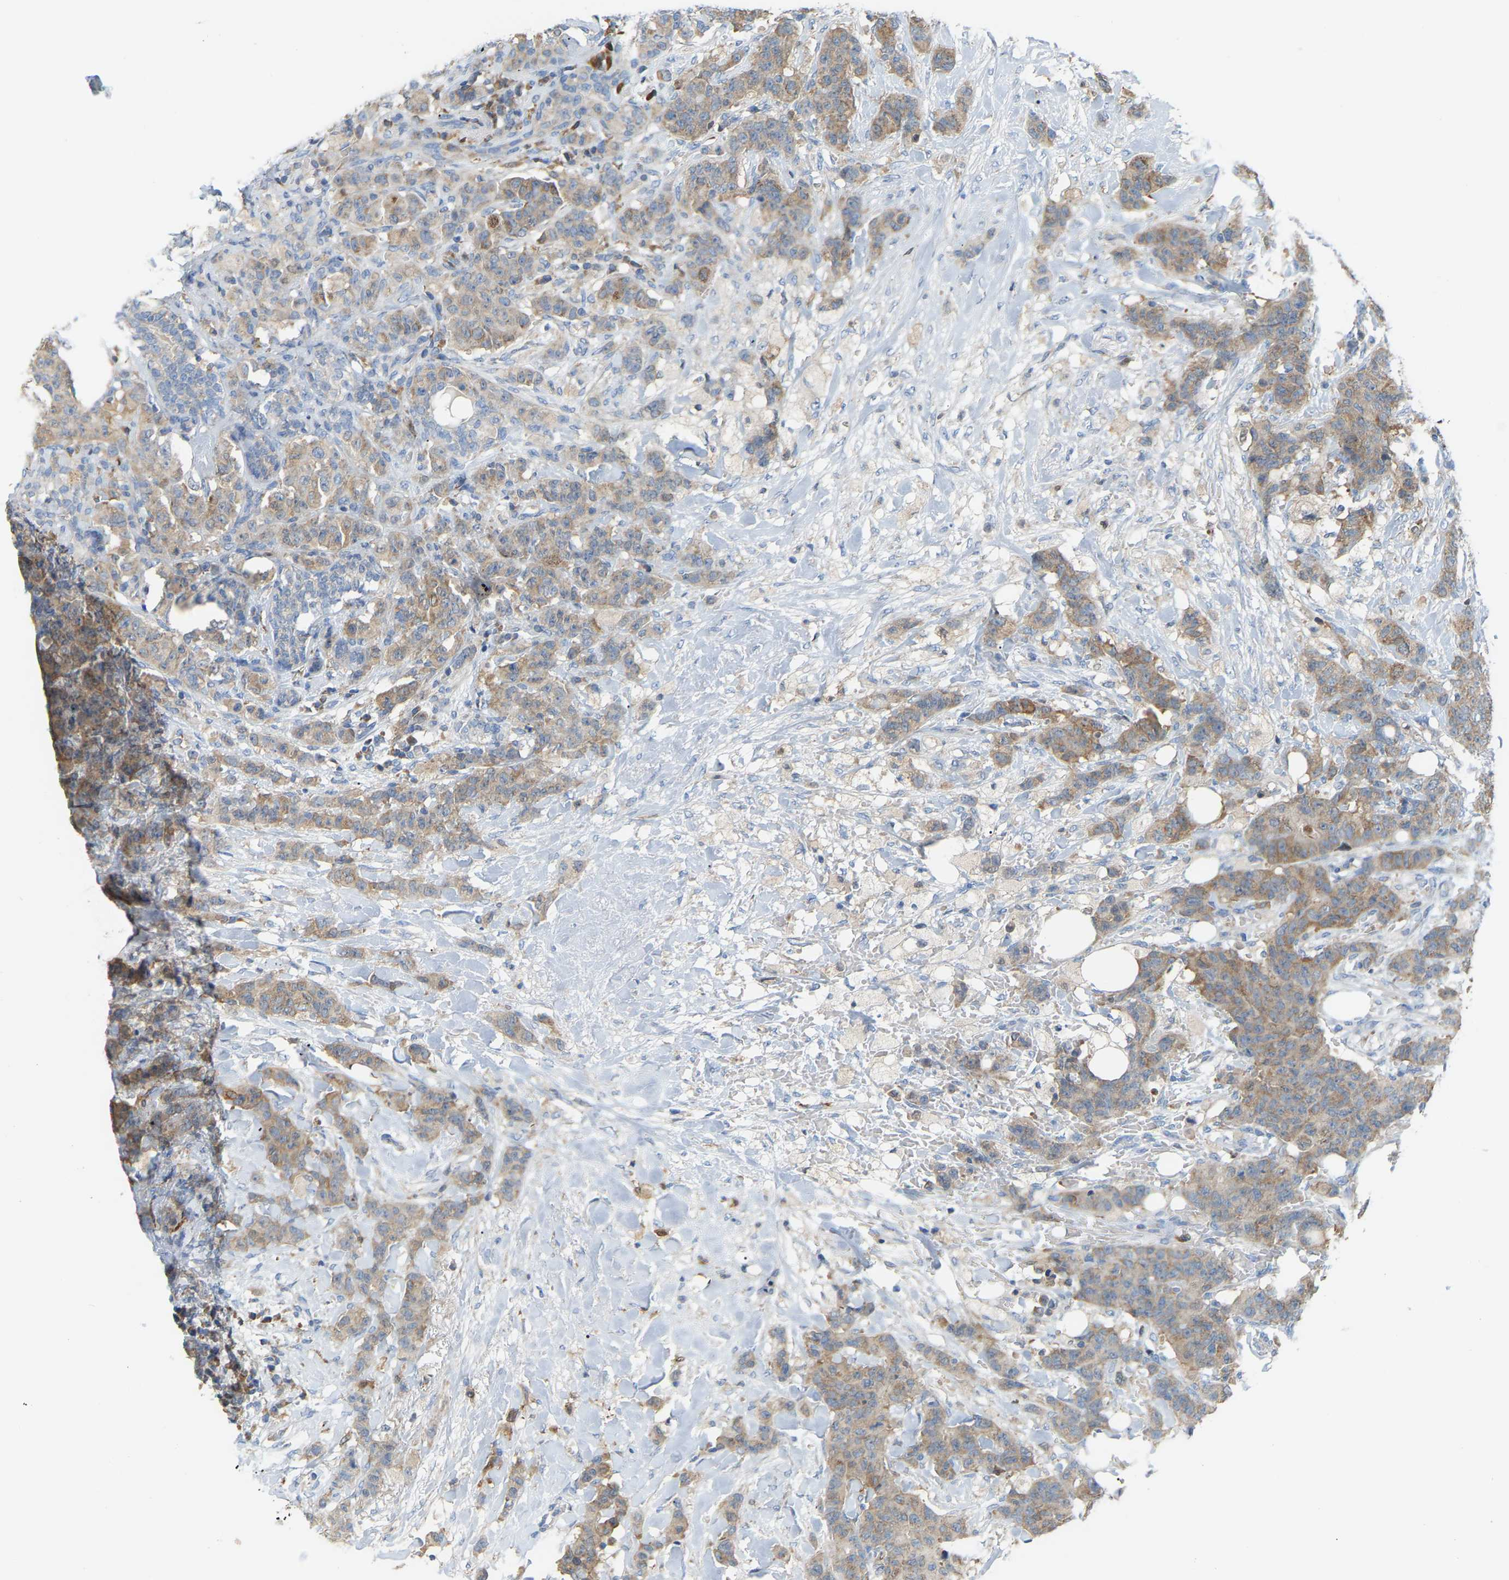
{"staining": {"intensity": "weak", "quantity": ">75%", "location": "cytoplasmic/membranous"}, "tissue": "breast cancer", "cell_type": "Tumor cells", "image_type": "cancer", "snomed": [{"axis": "morphology", "description": "Normal tissue, NOS"}, {"axis": "morphology", "description": "Duct carcinoma"}, {"axis": "topography", "description": "Breast"}], "caption": "An image showing weak cytoplasmic/membranous staining in about >75% of tumor cells in infiltrating ductal carcinoma (breast), as visualized by brown immunohistochemical staining.", "gene": "CROT", "patient": {"sex": "female", "age": 40}}